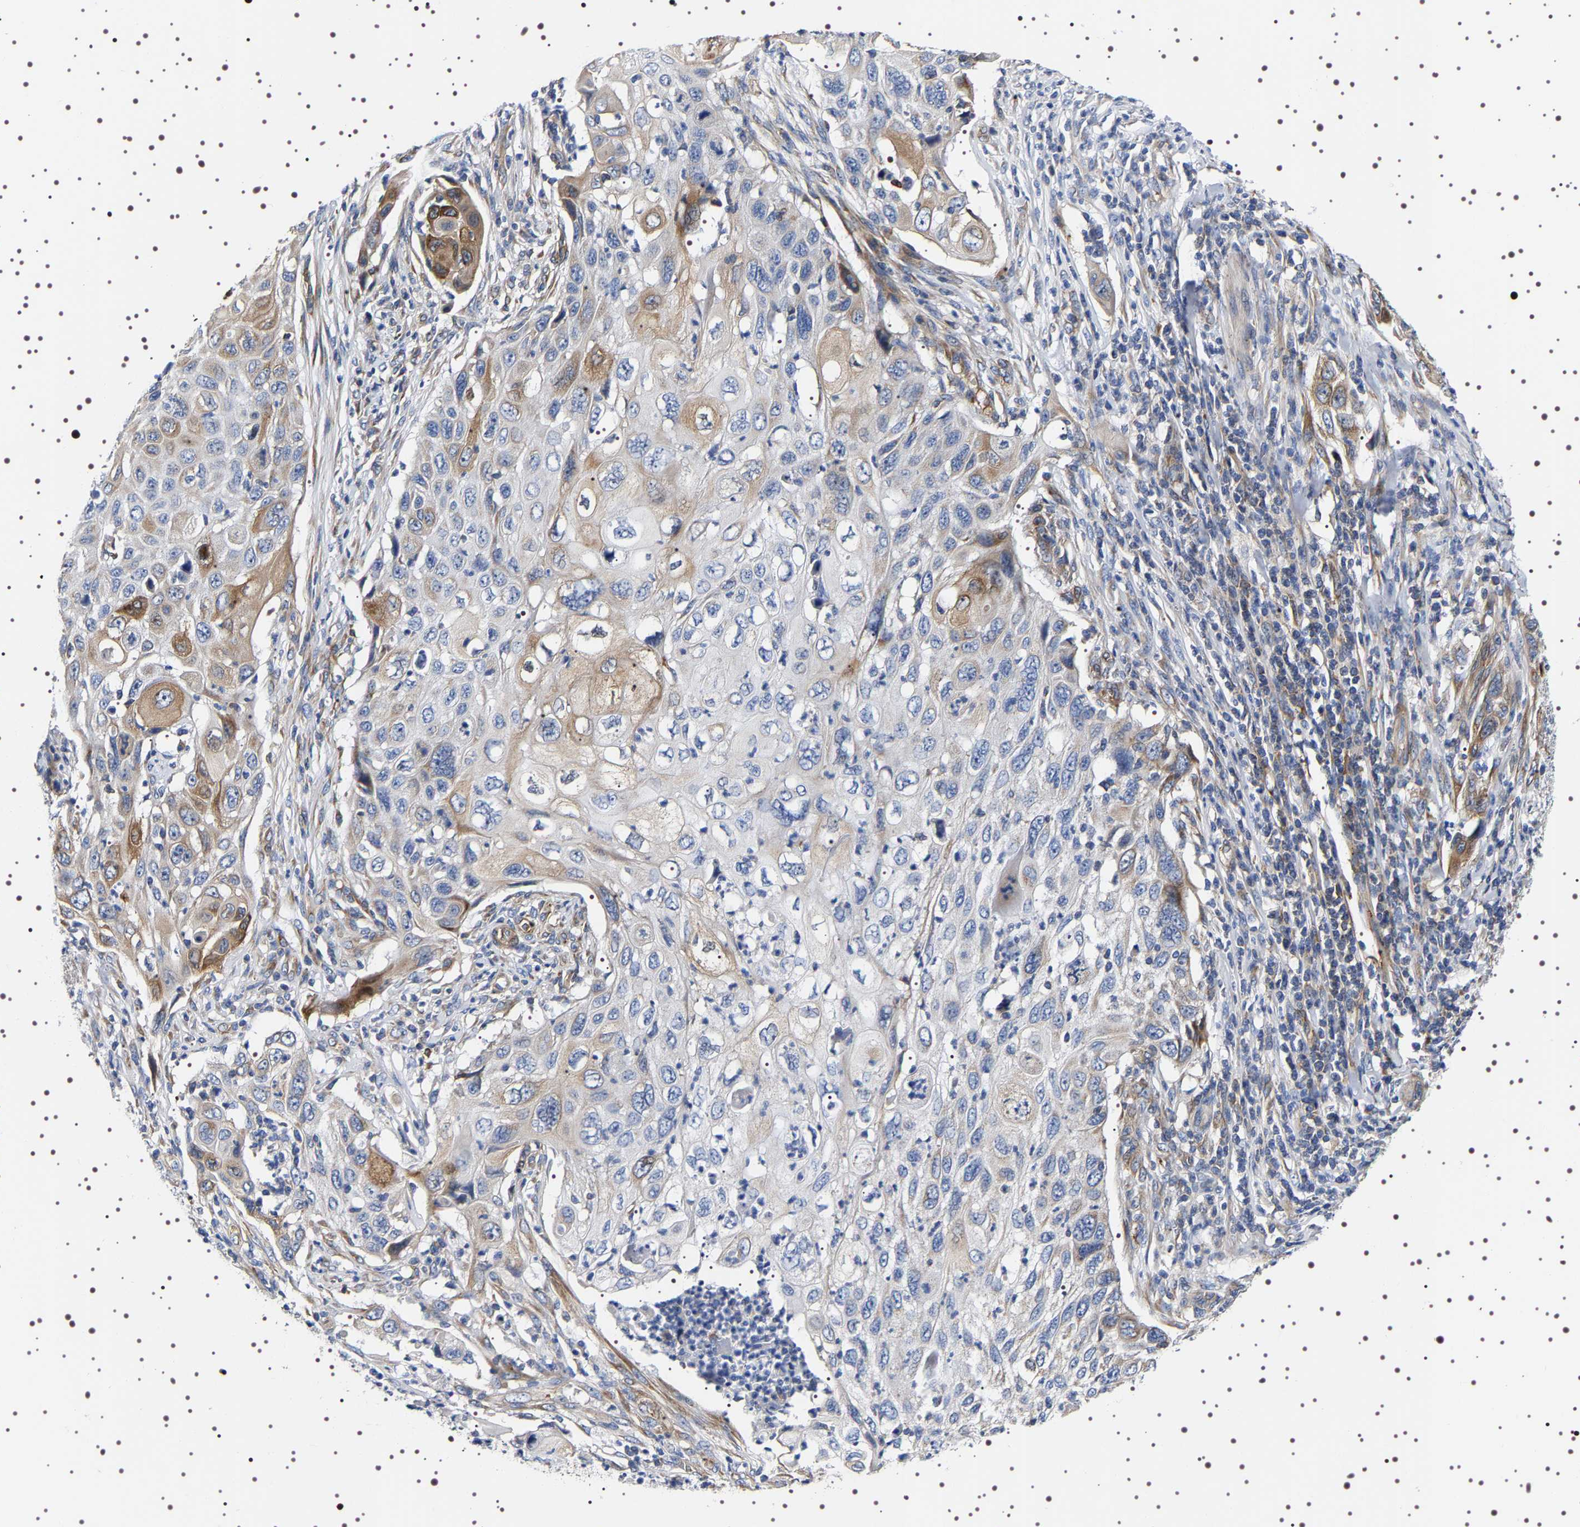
{"staining": {"intensity": "moderate", "quantity": "<25%", "location": "cytoplasmic/membranous"}, "tissue": "cervical cancer", "cell_type": "Tumor cells", "image_type": "cancer", "snomed": [{"axis": "morphology", "description": "Squamous cell carcinoma, NOS"}, {"axis": "topography", "description": "Cervix"}], "caption": "An immunohistochemistry photomicrograph of neoplastic tissue is shown. Protein staining in brown shows moderate cytoplasmic/membranous positivity in squamous cell carcinoma (cervical) within tumor cells. Ihc stains the protein in brown and the nuclei are stained blue.", "gene": "SQLE", "patient": {"sex": "female", "age": 70}}